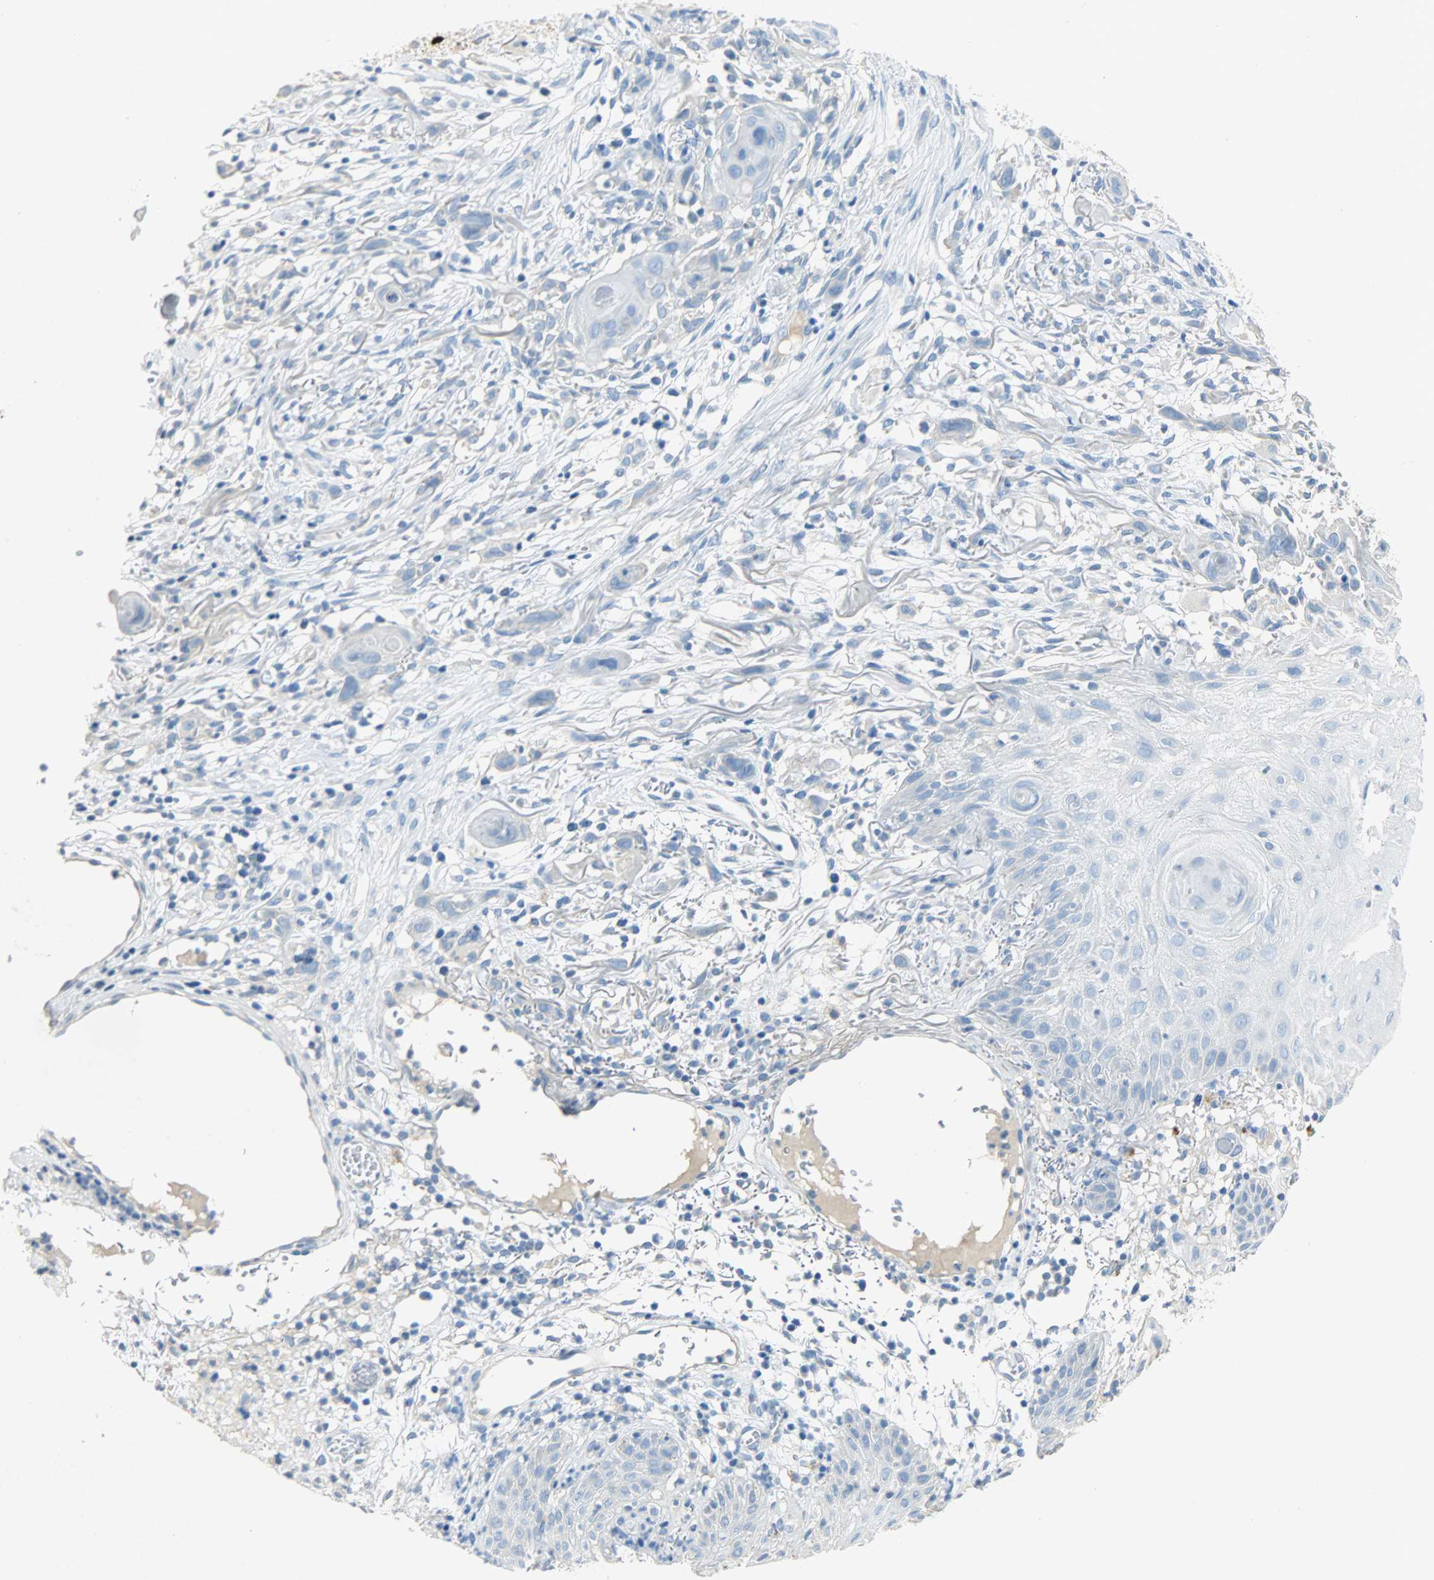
{"staining": {"intensity": "negative", "quantity": "none", "location": "none"}, "tissue": "skin cancer", "cell_type": "Tumor cells", "image_type": "cancer", "snomed": [{"axis": "morphology", "description": "Normal tissue, NOS"}, {"axis": "morphology", "description": "Squamous cell carcinoma, NOS"}, {"axis": "topography", "description": "Skin"}], "caption": "High magnification brightfield microscopy of skin cancer stained with DAB (3,3'-diaminobenzidine) (brown) and counterstained with hematoxylin (blue): tumor cells show no significant expression. (Brightfield microscopy of DAB (3,3'-diaminobenzidine) immunohistochemistry at high magnification).", "gene": "PROM1", "patient": {"sex": "female", "age": 59}}